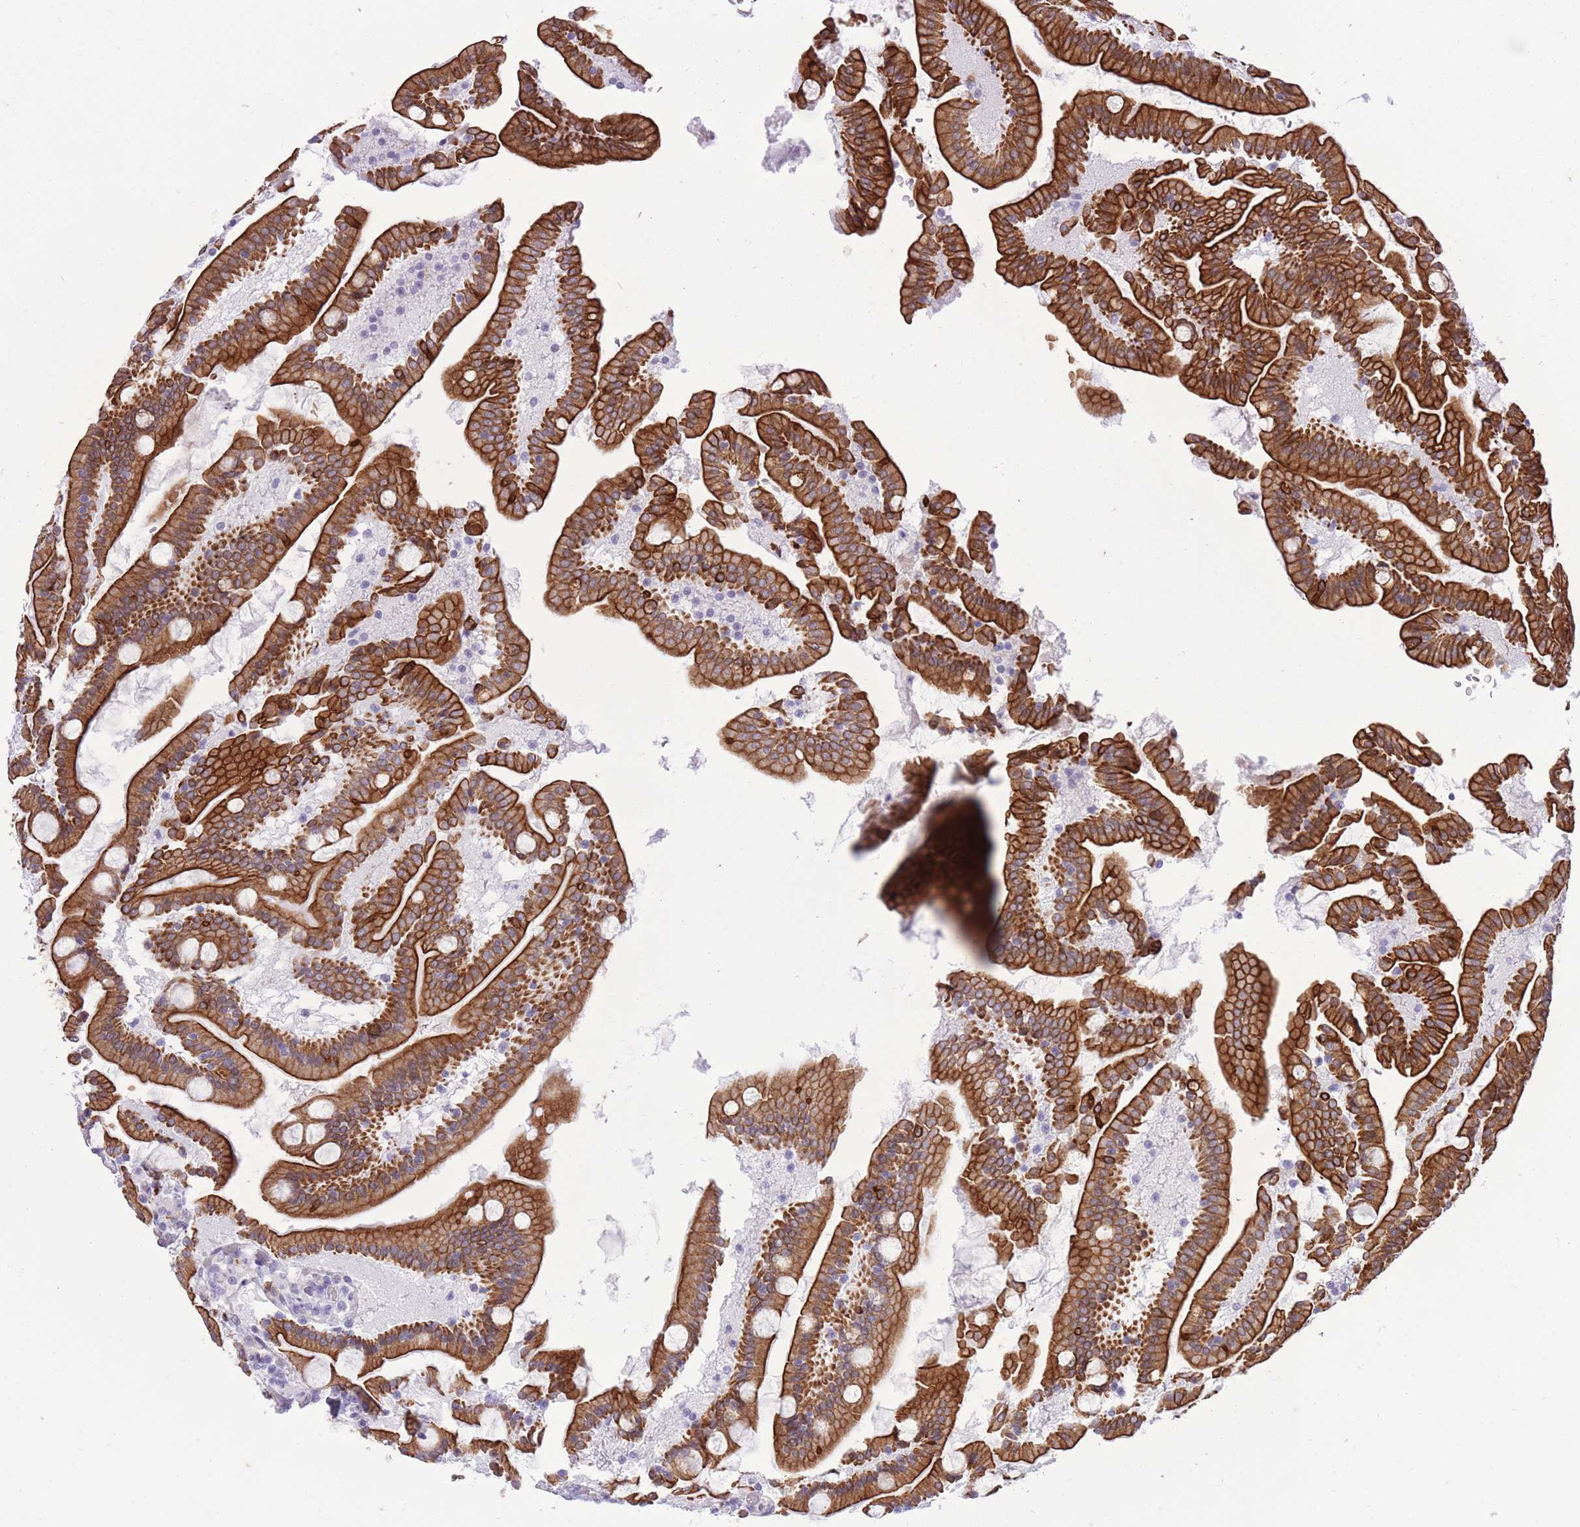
{"staining": {"intensity": "strong", "quantity": ">75%", "location": "cytoplasmic/membranous"}, "tissue": "duodenum", "cell_type": "Glandular cells", "image_type": "normal", "snomed": [{"axis": "morphology", "description": "Normal tissue, NOS"}, {"axis": "topography", "description": "Duodenum"}], "caption": "Human duodenum stained with a protein marker demonstrates strong staining in glandular cells.", "gene": "MEIS3", "patient": {"sex": "male", "age": 55}}